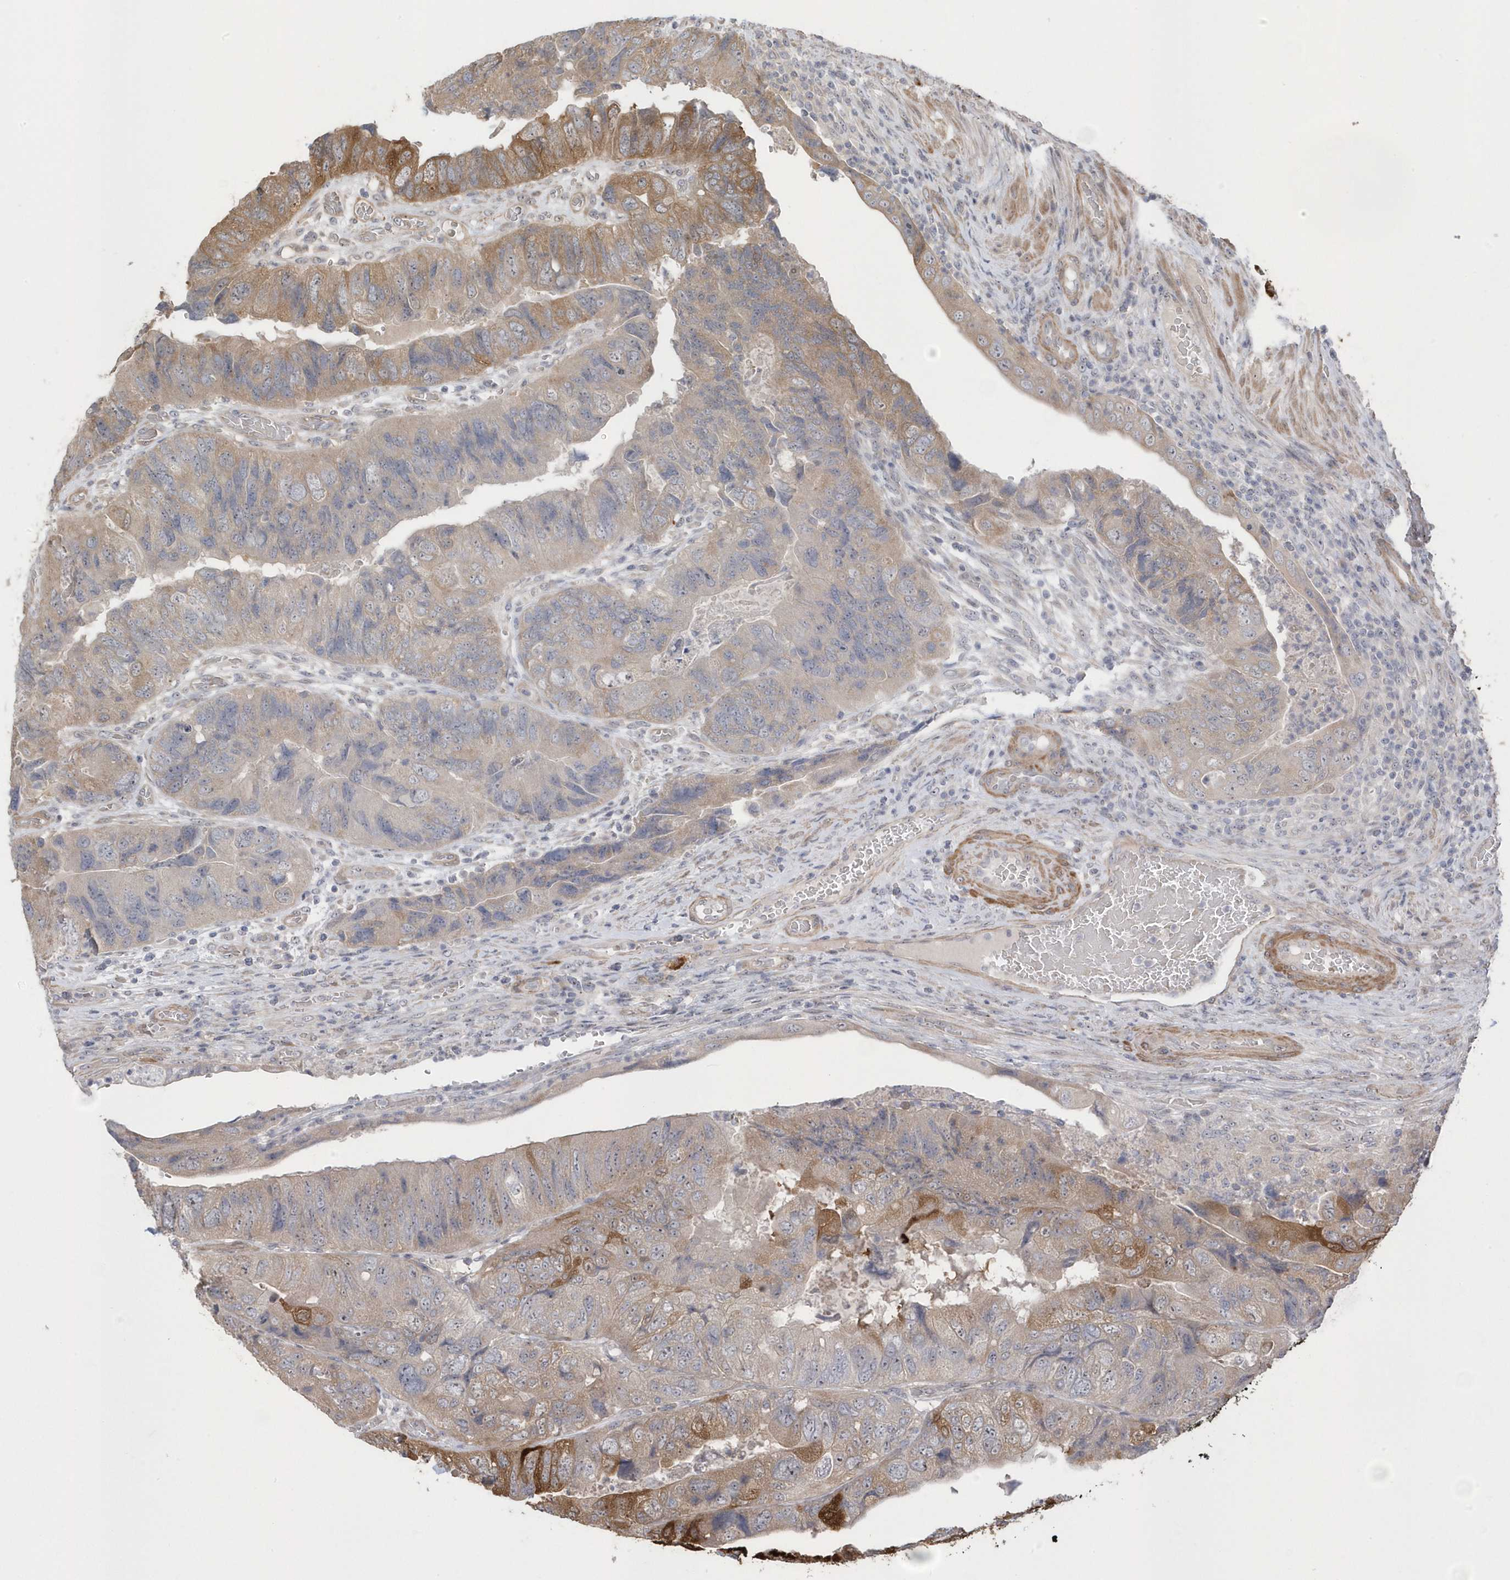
{"staining": {"intensity": "moderate", "quantity": "25%-75%", "location": "cytoplasmic/membranous"}, "tissue": "colorectal cancer", "cell_type": "Tumor cells", "image_type": "cancer", "snomed": [{"axis": "morphology", "description": "Adenocarcinoma, NOS"}, {"axis": "topography", "description": "Rectum"}], "caption": "Colorectal cancer stained with DAB immunohistochemistry (IHC) exhibits medium levels of moderate cytoplasmic/membranous expression in about 25%-75% of tumor cells.", "gene": "GTPBP6", "patient": {"sex": "male", "age": 63}}